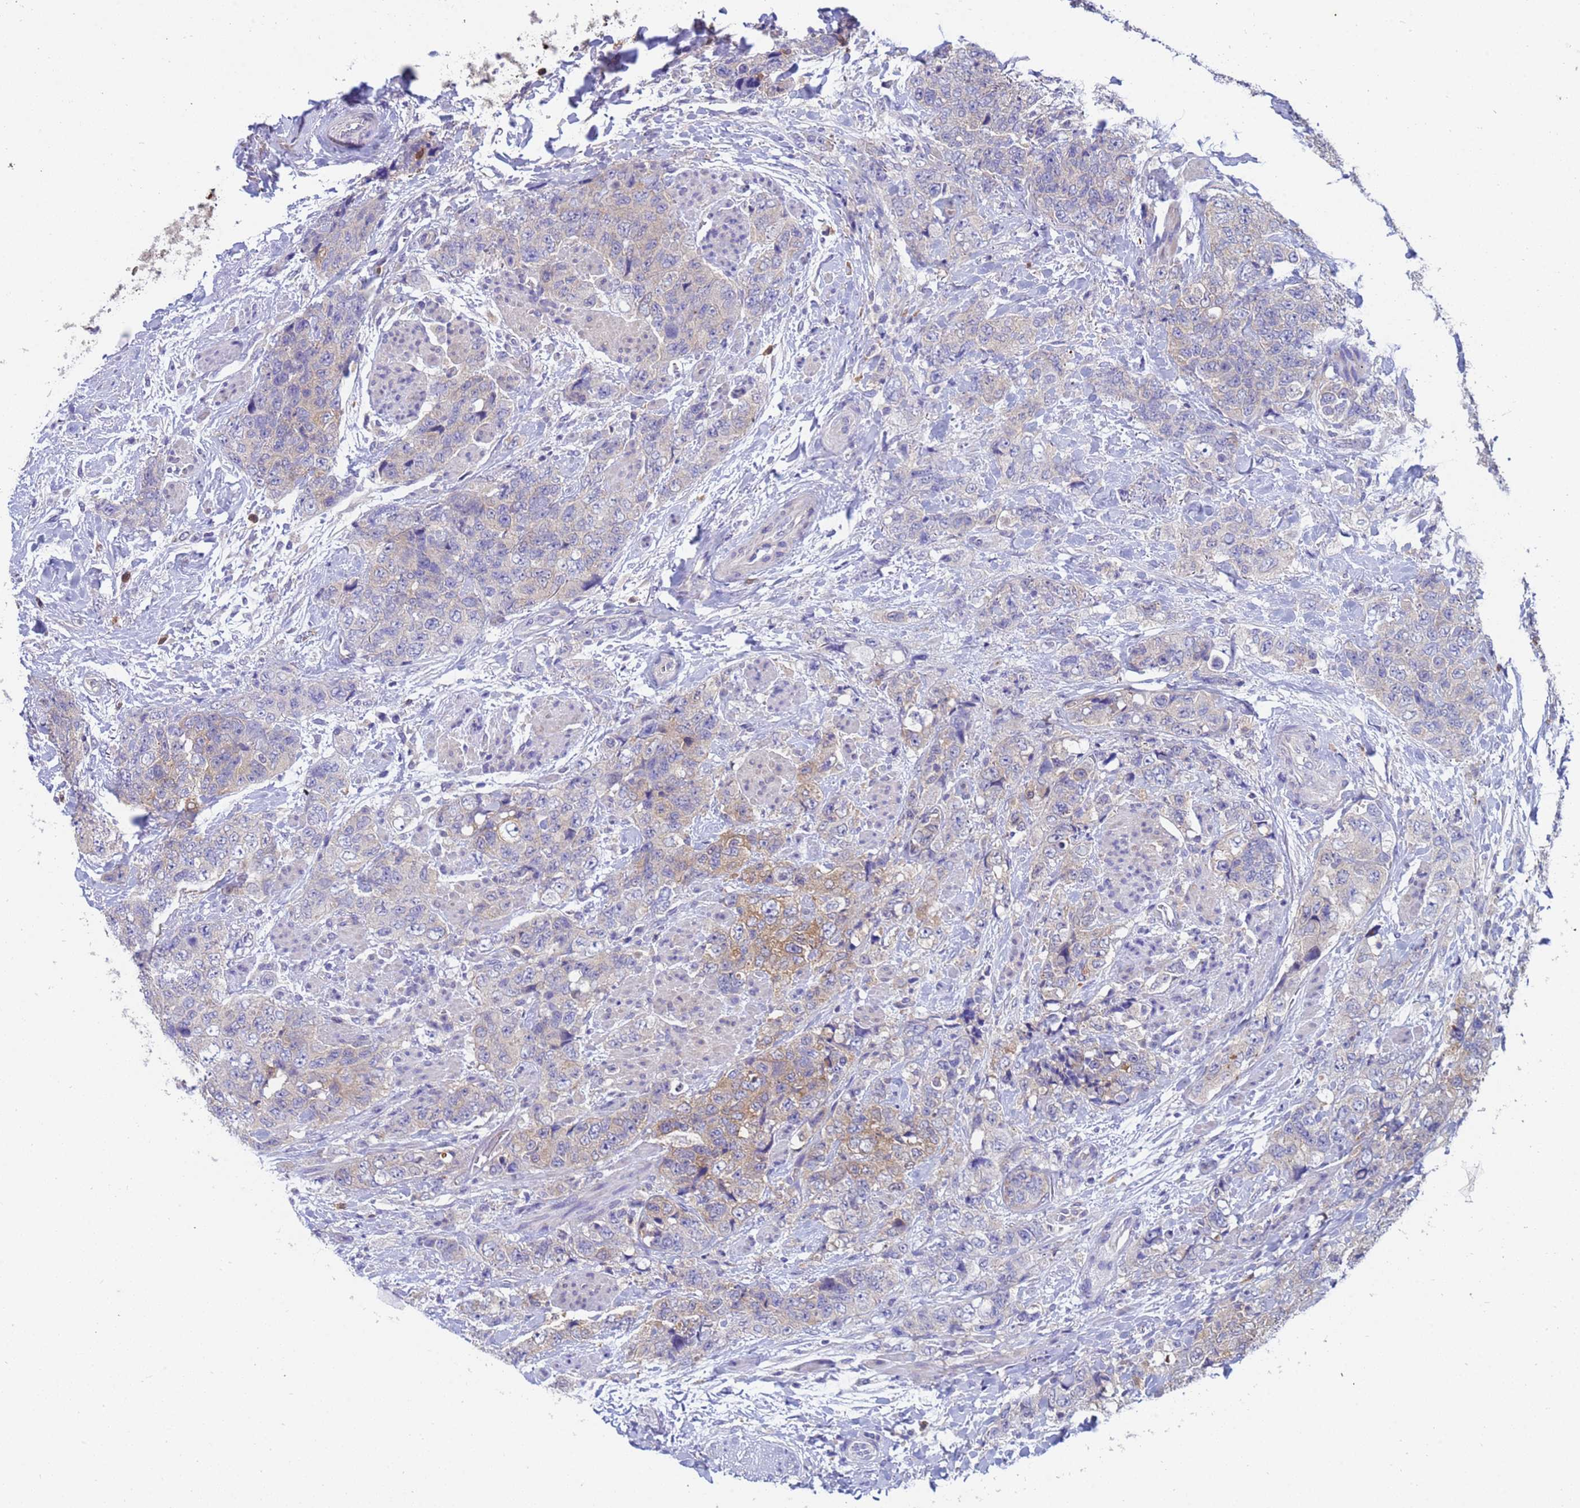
{"staining": {"intensity": "moderate", "quantity": "25%-75%", "location": "cytoplasmic/membranous"}, "tissue": "urothelial cancer", "cell_type": "Tumor cells", "image_type": "cancer", "snomed": [{"axis": "morphology", "description": "Urothelial carcinoma, High grade"}, {"axis": "topography", "description": "Urinary bladder"}], "caption": "IHC micrograph of human urothelial cancer stained for a protein (brown), which reveals medium levels of moderate cytoplasmic/membranous expression in approximately 25%-75% of tumor cells.", "gene": "TTLL11", "patient": {"sex": "female", "age": 78}}